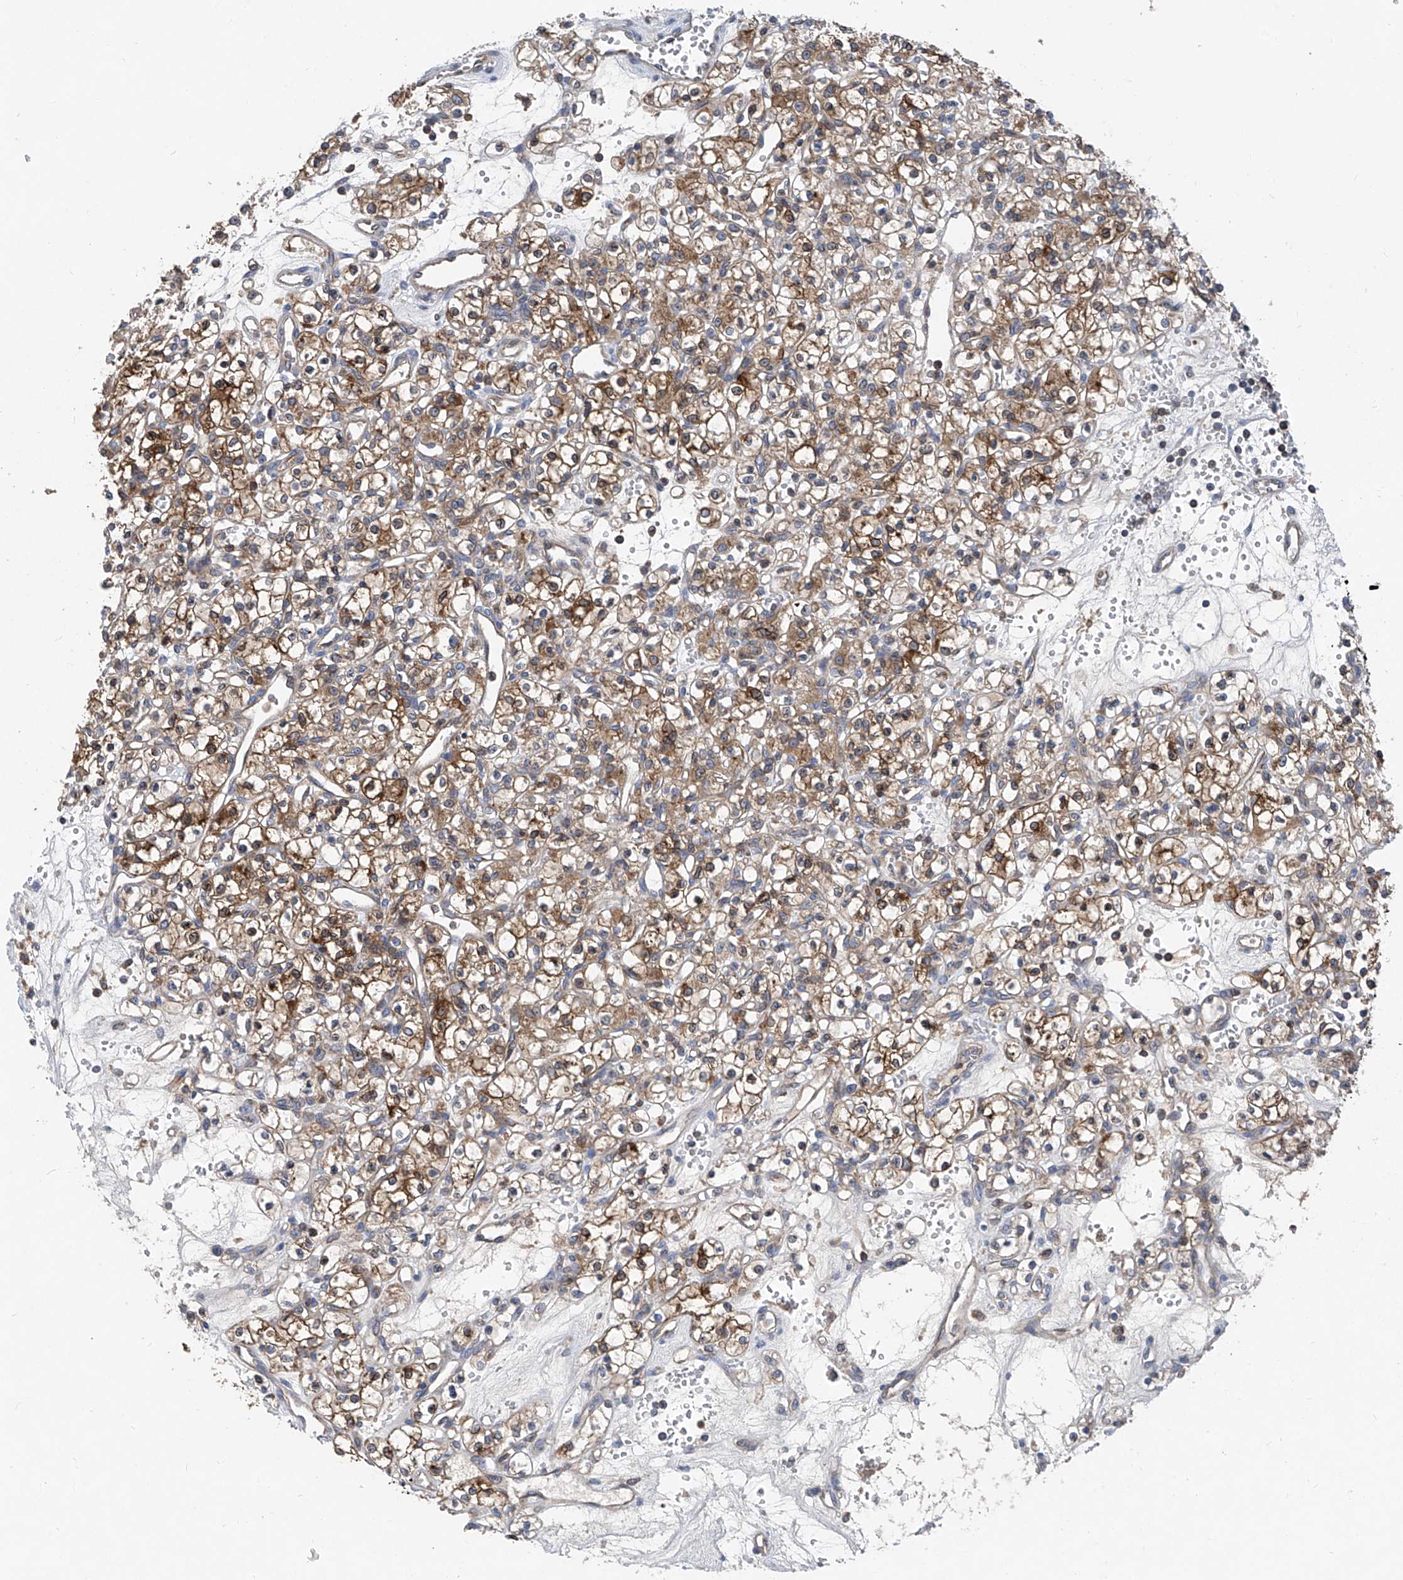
{"staining": {"intensity": "moderate", "quantity": ">75%", "location": "cytoplasmic/membranous"}, "tissue": "renal cancer", "cell_type": "Tumor cells", "image_type": "cancer", "snomed": [{"axis": "morphology", "description": "Adenocarcinoma, NOS"}, {"axis": "topography", "description": "Kidney"}], "caption": "Renal cancer (adenocarcinoma) stained with DAB IHC exhibits medium levels of moderate cytoplasmic/membranous expression in approximately >75% of tumor cells.", "gene": "TRIM38", "patient": {"sex": "female", "age": 59}}